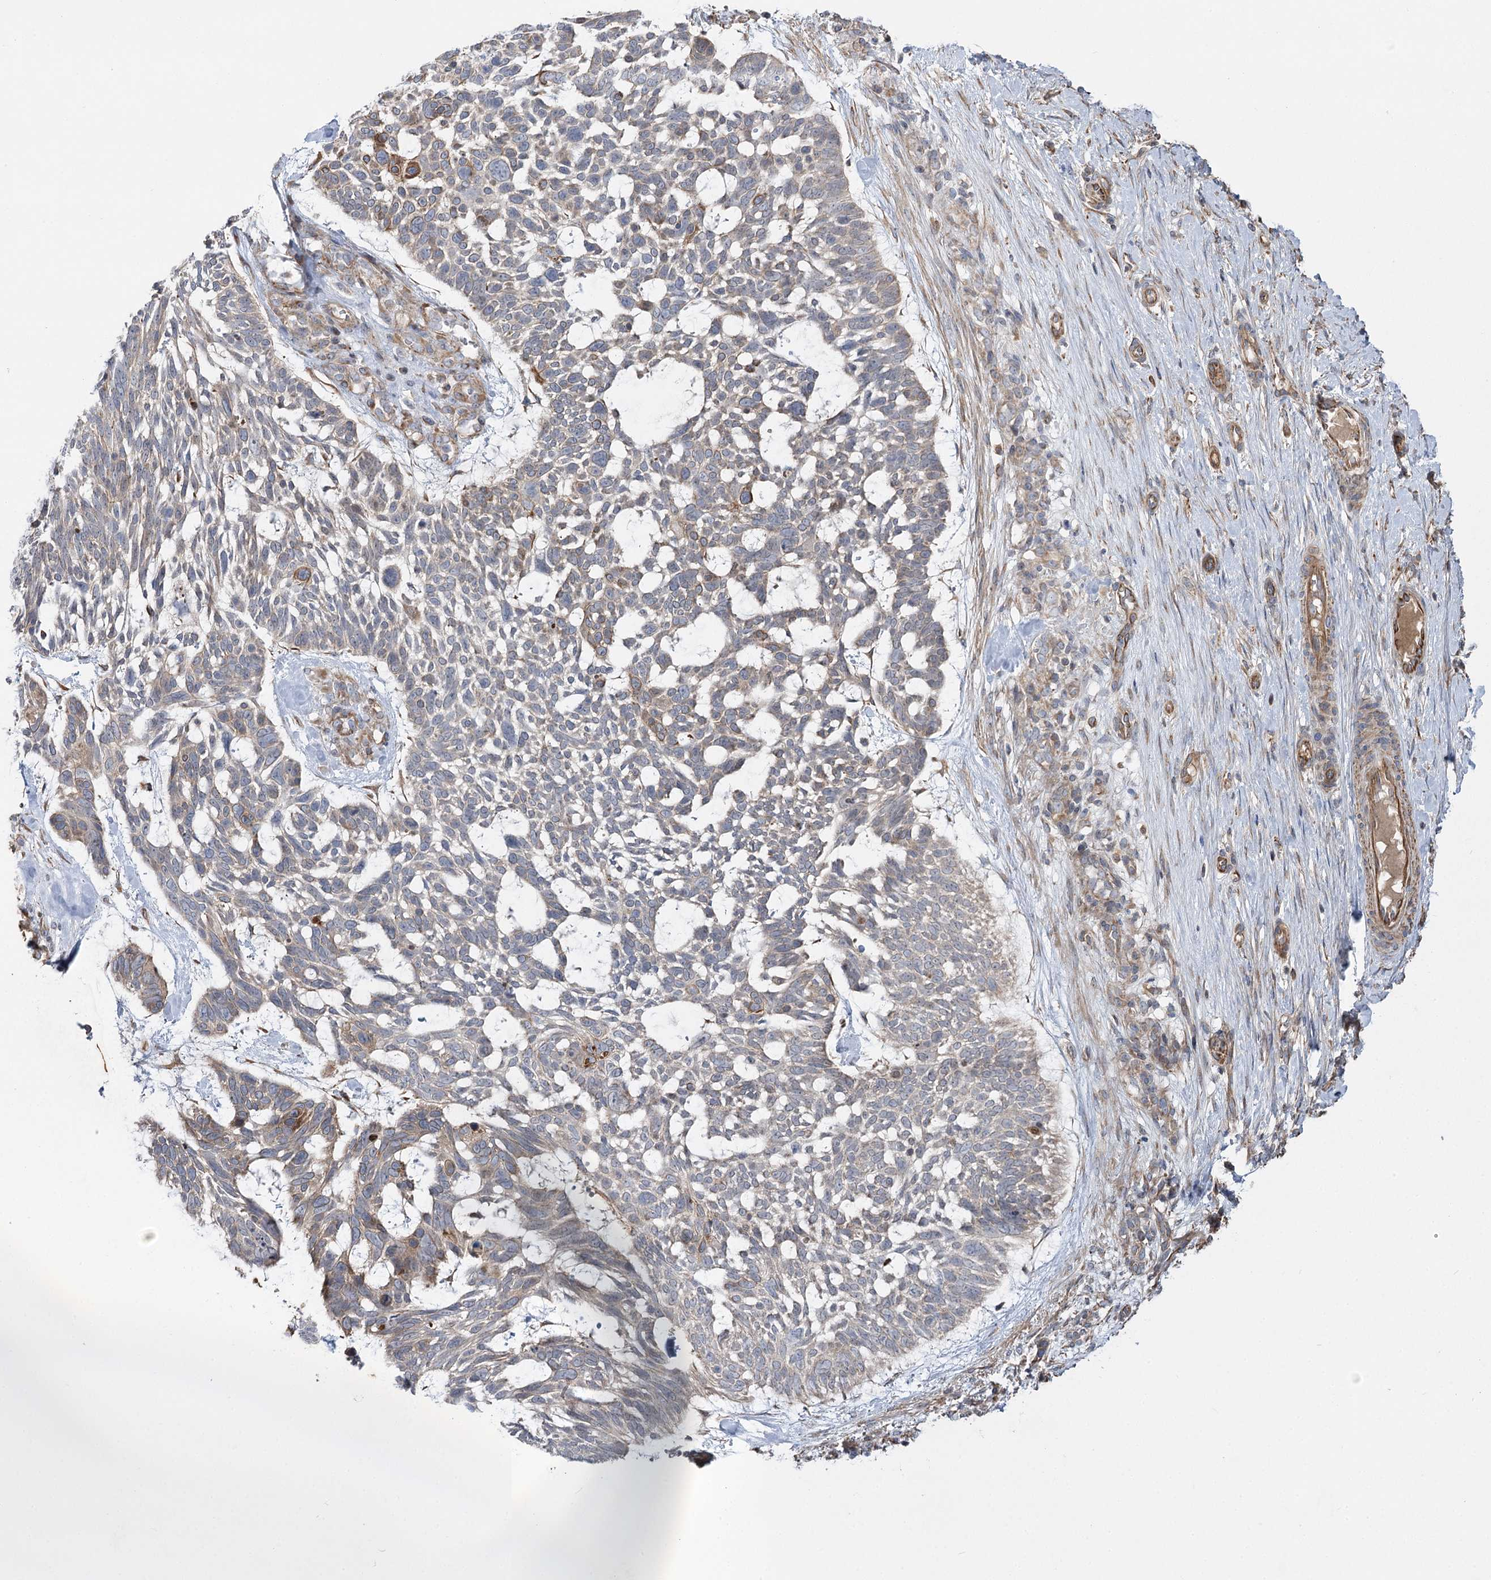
{"staining": {"intensity": "weak", "quantity": "25%-75%", "location": "cytoplasmic/membranous"}, "tissue": "skin cancer", "cell_type": "Tumor cells", "image_type": "cancer", "snomed": [{"axis": "morphology", "description": "Basal cell carcinoma"}, {"axis": "topography", "description": "Skin"}], "caption": "Human skin cancer stained with a brown dye shows weak cytoplasmic/membranous positive expression in approximately 25%-75% of tumor cells.", "gene": "KIAA0825", "patient": {"sex": "male", "age": 88}}